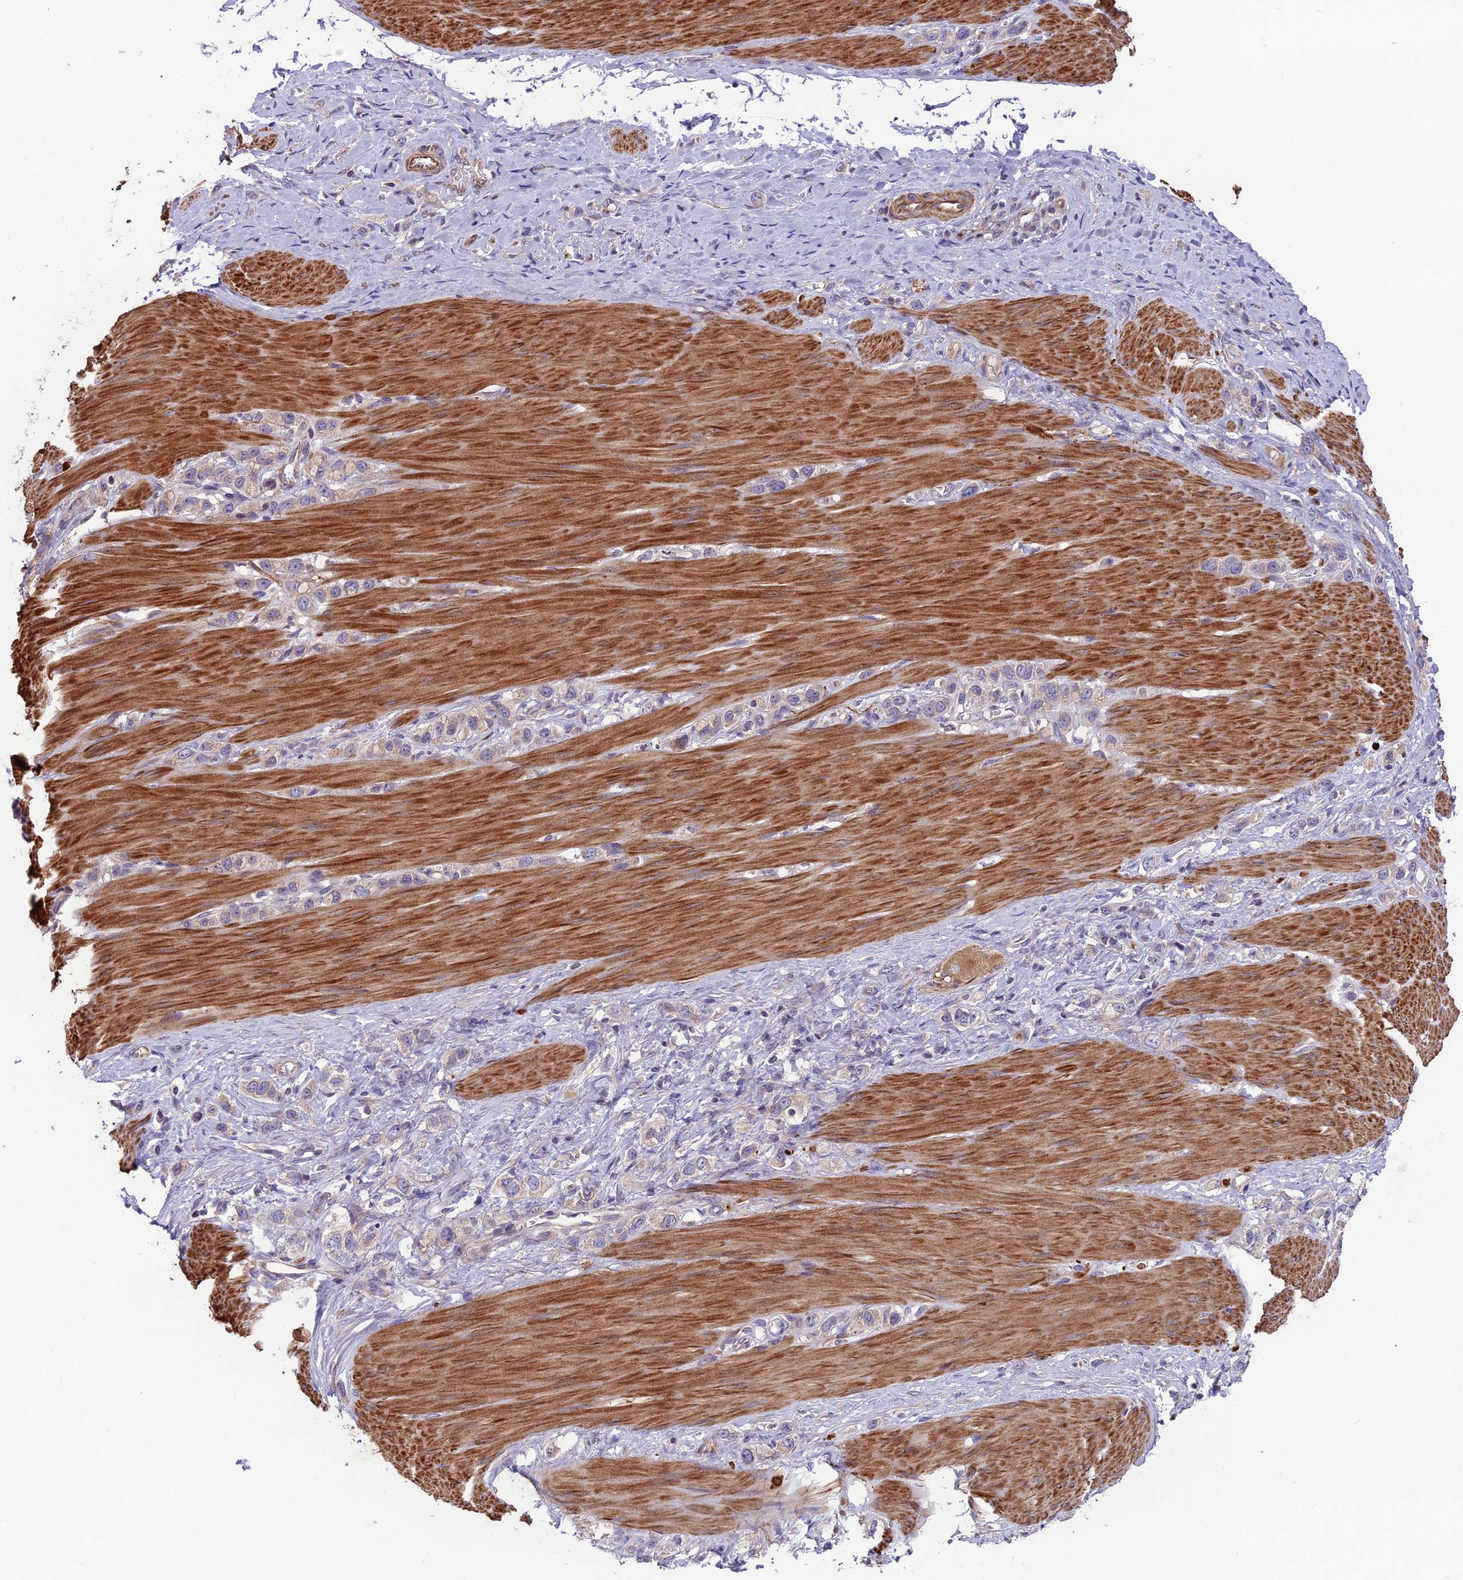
{"staining": {"intensity": "weak", "quantity": "<25%", "location": "cytoplasmic/membranous"}, "tissue": "stomach cancer", "cell_type": "Tumor cells", "image_type": "cancer", "snomed": [{"axis": "morphology", "description": "Adenocarcinoma, NOS"}, {"axis": "topography", "description": "Stomach"}], "caption": "This is a photomicrograph of IHC staining of stomach adenocarcinoma, which shows no positivity in tumor cells.", "gene": "ANO3", "patient": {"sex": "female", "age": 65}}